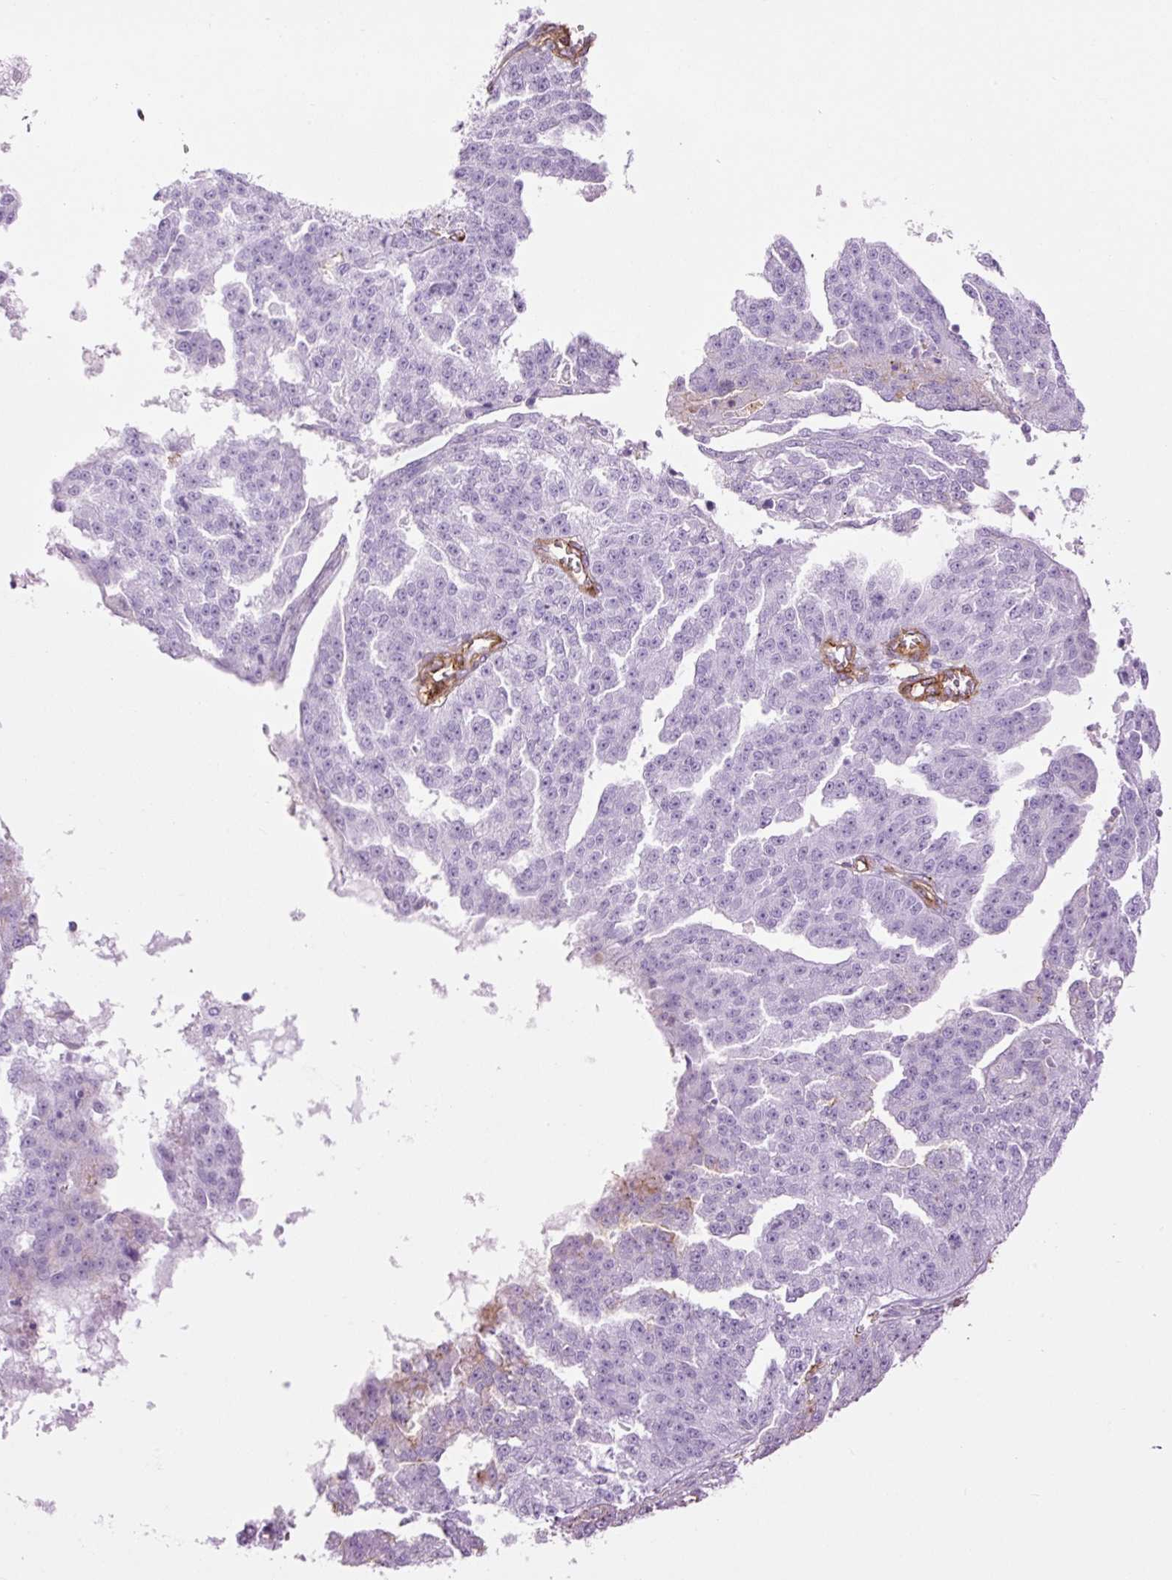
{"staining": {"intensity": "negative", "quantity": "none", "location": "none"}, "tissue": "ovarian cancer", "cell_type": "Tumor cells", "image_type": "cancer", "snomed": [{"axis": "morphology", "description": "Cystadenocarcinoma, serous, NOS"}, {"axis": "topography", "description": "Ovary"}], "caption": "This is a histopathology image of immunohistochemistry (IHC) staining of serous cystadenocarcinoma (ovarian), which shows no staining in tumor cells.", "gene": "CAV1", "patient": {"sex": "female", "age": 58}}